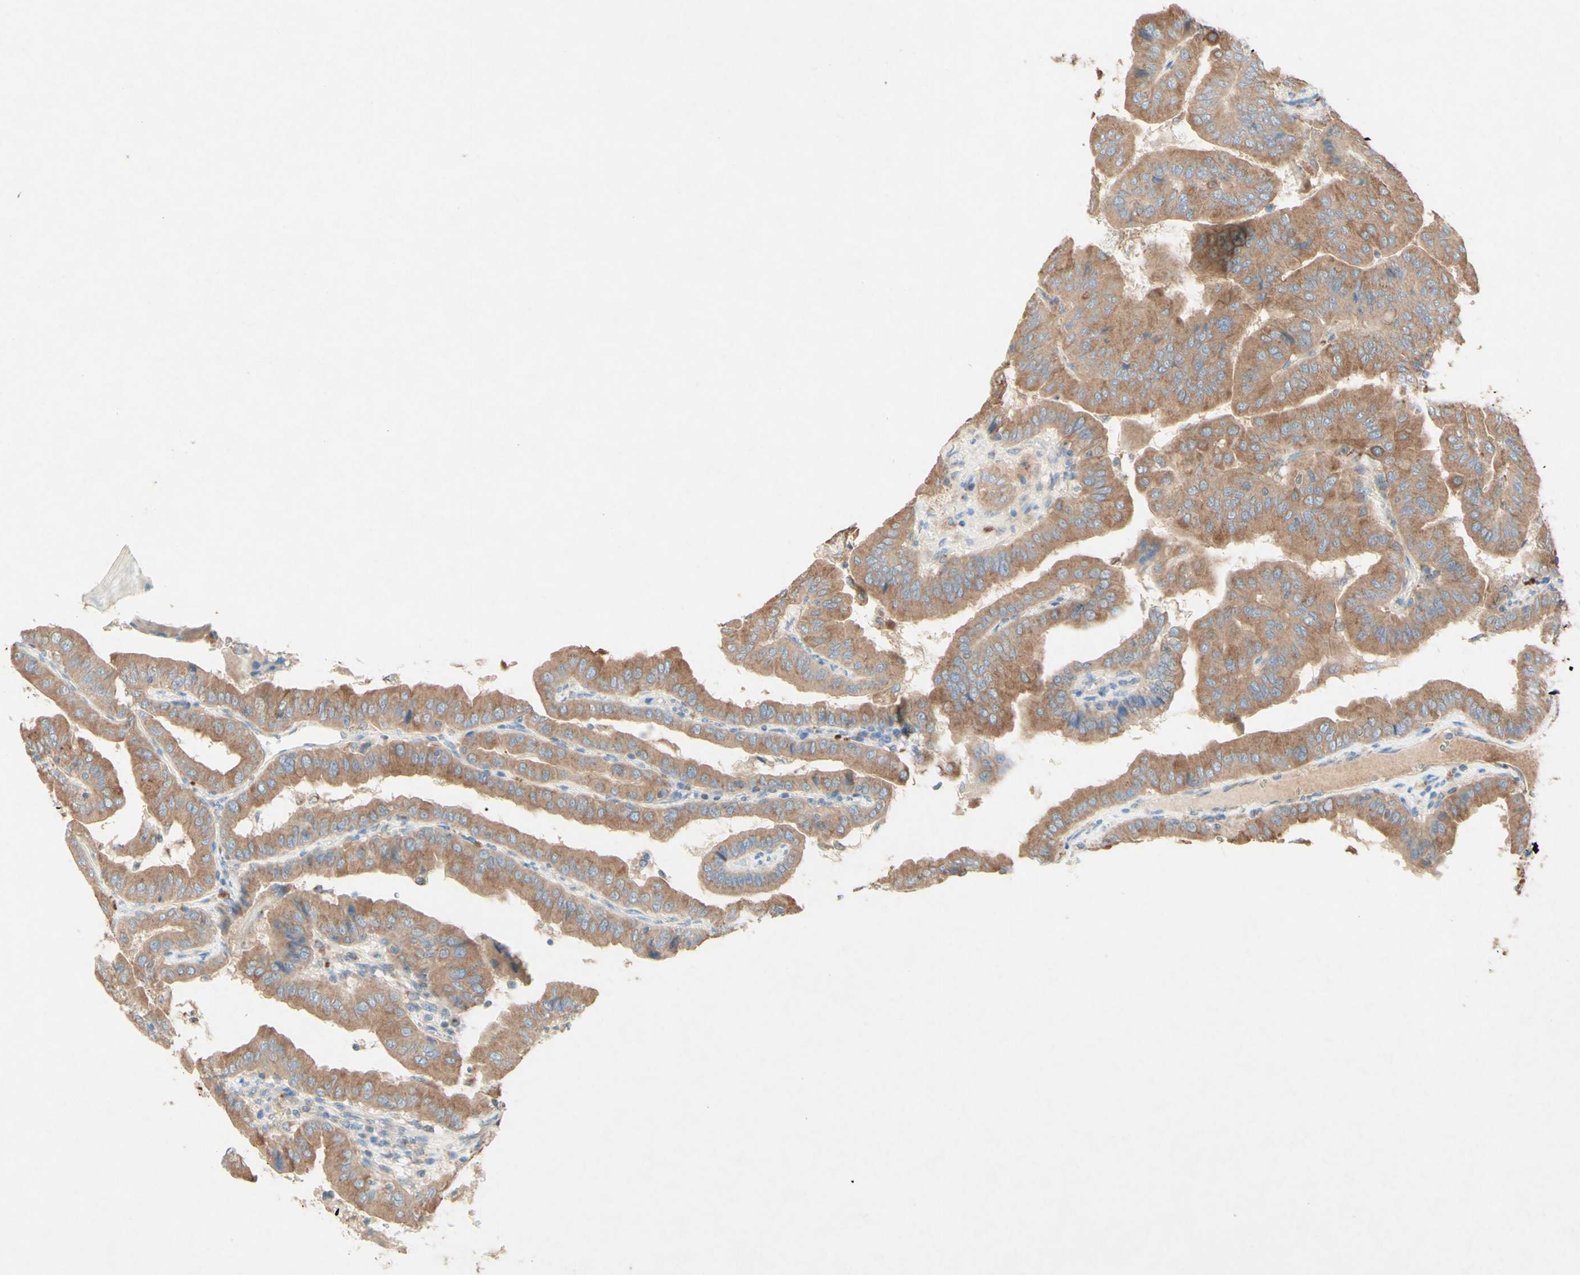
{"staining": {"intensity": "moderate", "quantity": ">75%", "location": "cytoplasmic/membranous"}, "tissue": "thyroid cancer", "cell_type": "Tumor cells", "image_type": "cancer", "snomed": [{"axis": "morphology", "description": "Papillary adenocarcinoma, NOS"}, {"axis": "topography", "description": "Thyroid gland"}], "caption": "IHC photomicrograph of neoplastic tissue: thyroid cancer stained using immunohistochemistry reveals medium levels of moderate protein expression localized specifically in the cytoplasmic/membranous of tumor cells, appearing as a cytoplasmic/membranous brown color.", "gene": "MTM1", "patient": {"sex": "male", "age": 33}}